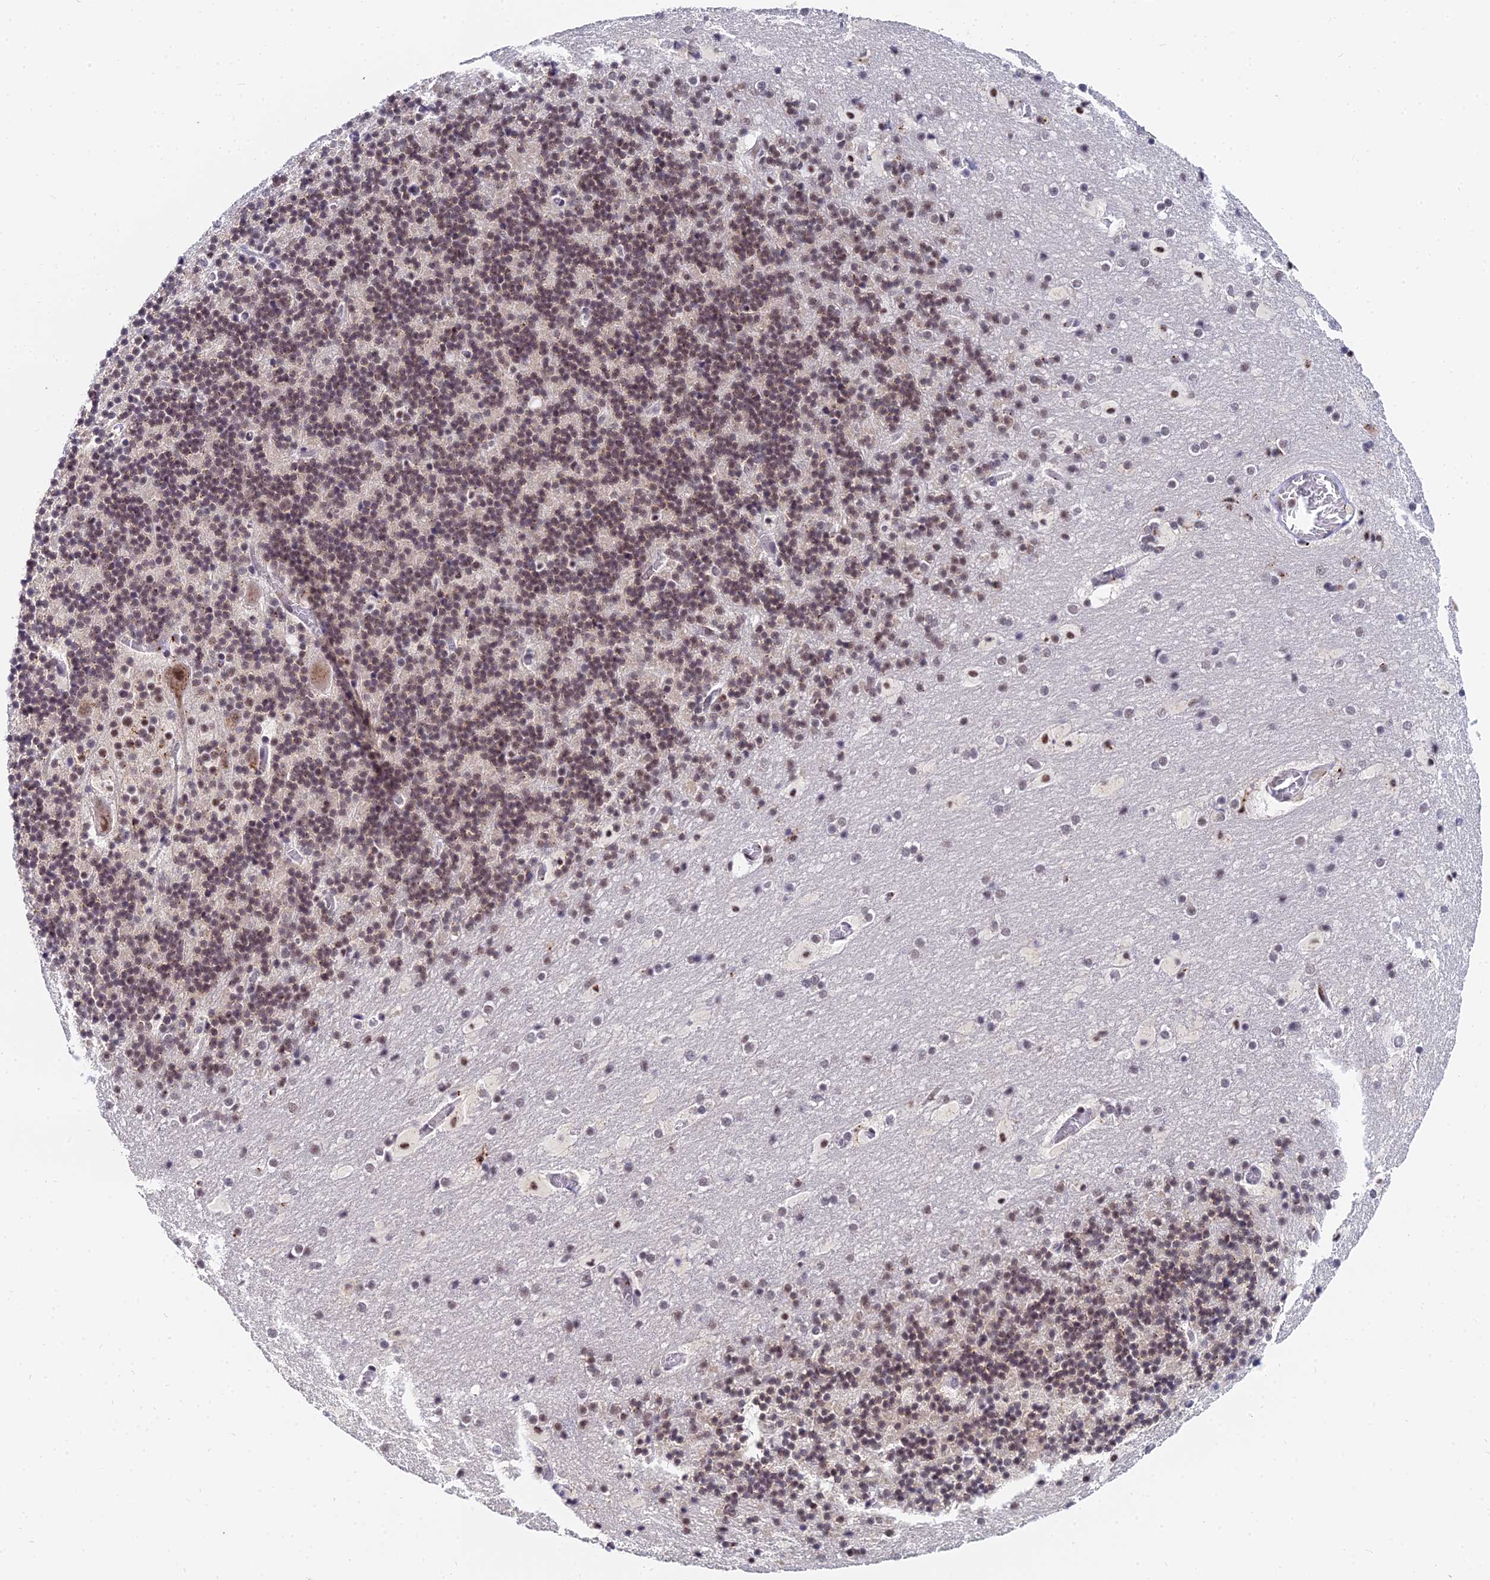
{"staining": {"intensity": "moderate", "quantity": "25%-75%", "location": "nuclear"}, "tissue": "cerebellum", "cell_type": "Cells in granular layer", "image_type": "normal", "snomed": [{"axis": "morphology", "description": "Normal tissue, NOS"}, {"axis": "topography", "description": "Cerebellum"}], "caption": "The histopathology image displays immunohistochemical staining of normal cerebellum. There is moderate nuclear staining is appreciated in approximately 25%-75% of cells in granular layer.", "gene": "THOC3", "patient": {"sex": "male", "age": 57}}